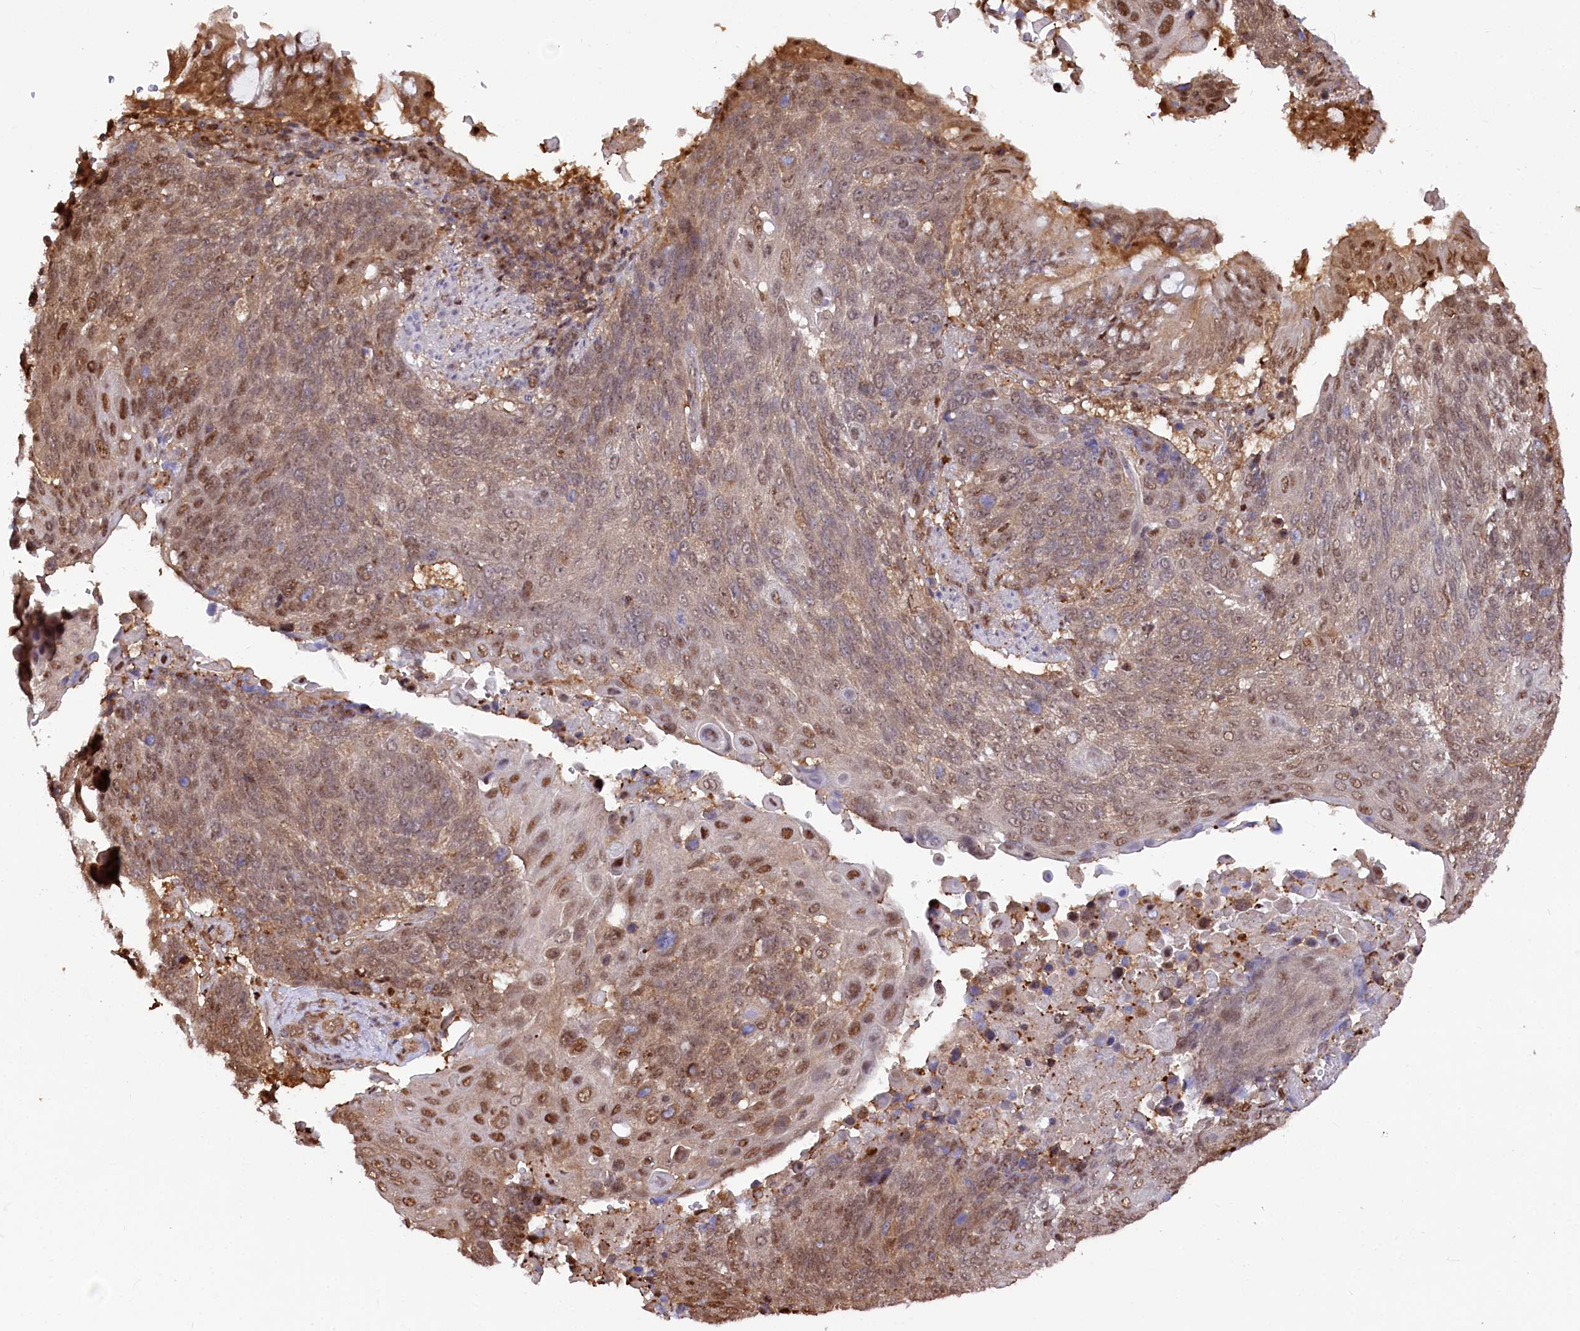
{"staining": {"intensity": "moderate", "quantity": "25%-75%", "location": "cytoplasmic/membranous,nuclear"}, "tissue": "lung cancer", "cell_type": "Tumor cells", "image_type": "cancer", "snomed": [{"axis": "morphology", "description": "Squamous cell carcinoma, NOS"}, {"axis": "topography", "description": "Lung"}], "caption": "The immunohistochemical stain highlights moderate cytoplasmic/membranous and nuclear staining in tumor cells of lung squamous cell carcinoma tissue. (DAB (3,3'-diaminobenzidine) IHC, brown staining for protein, blue staining for nuclei).", "gene": "PSMA1", "patient": {"sex": "male", "age": 66}}